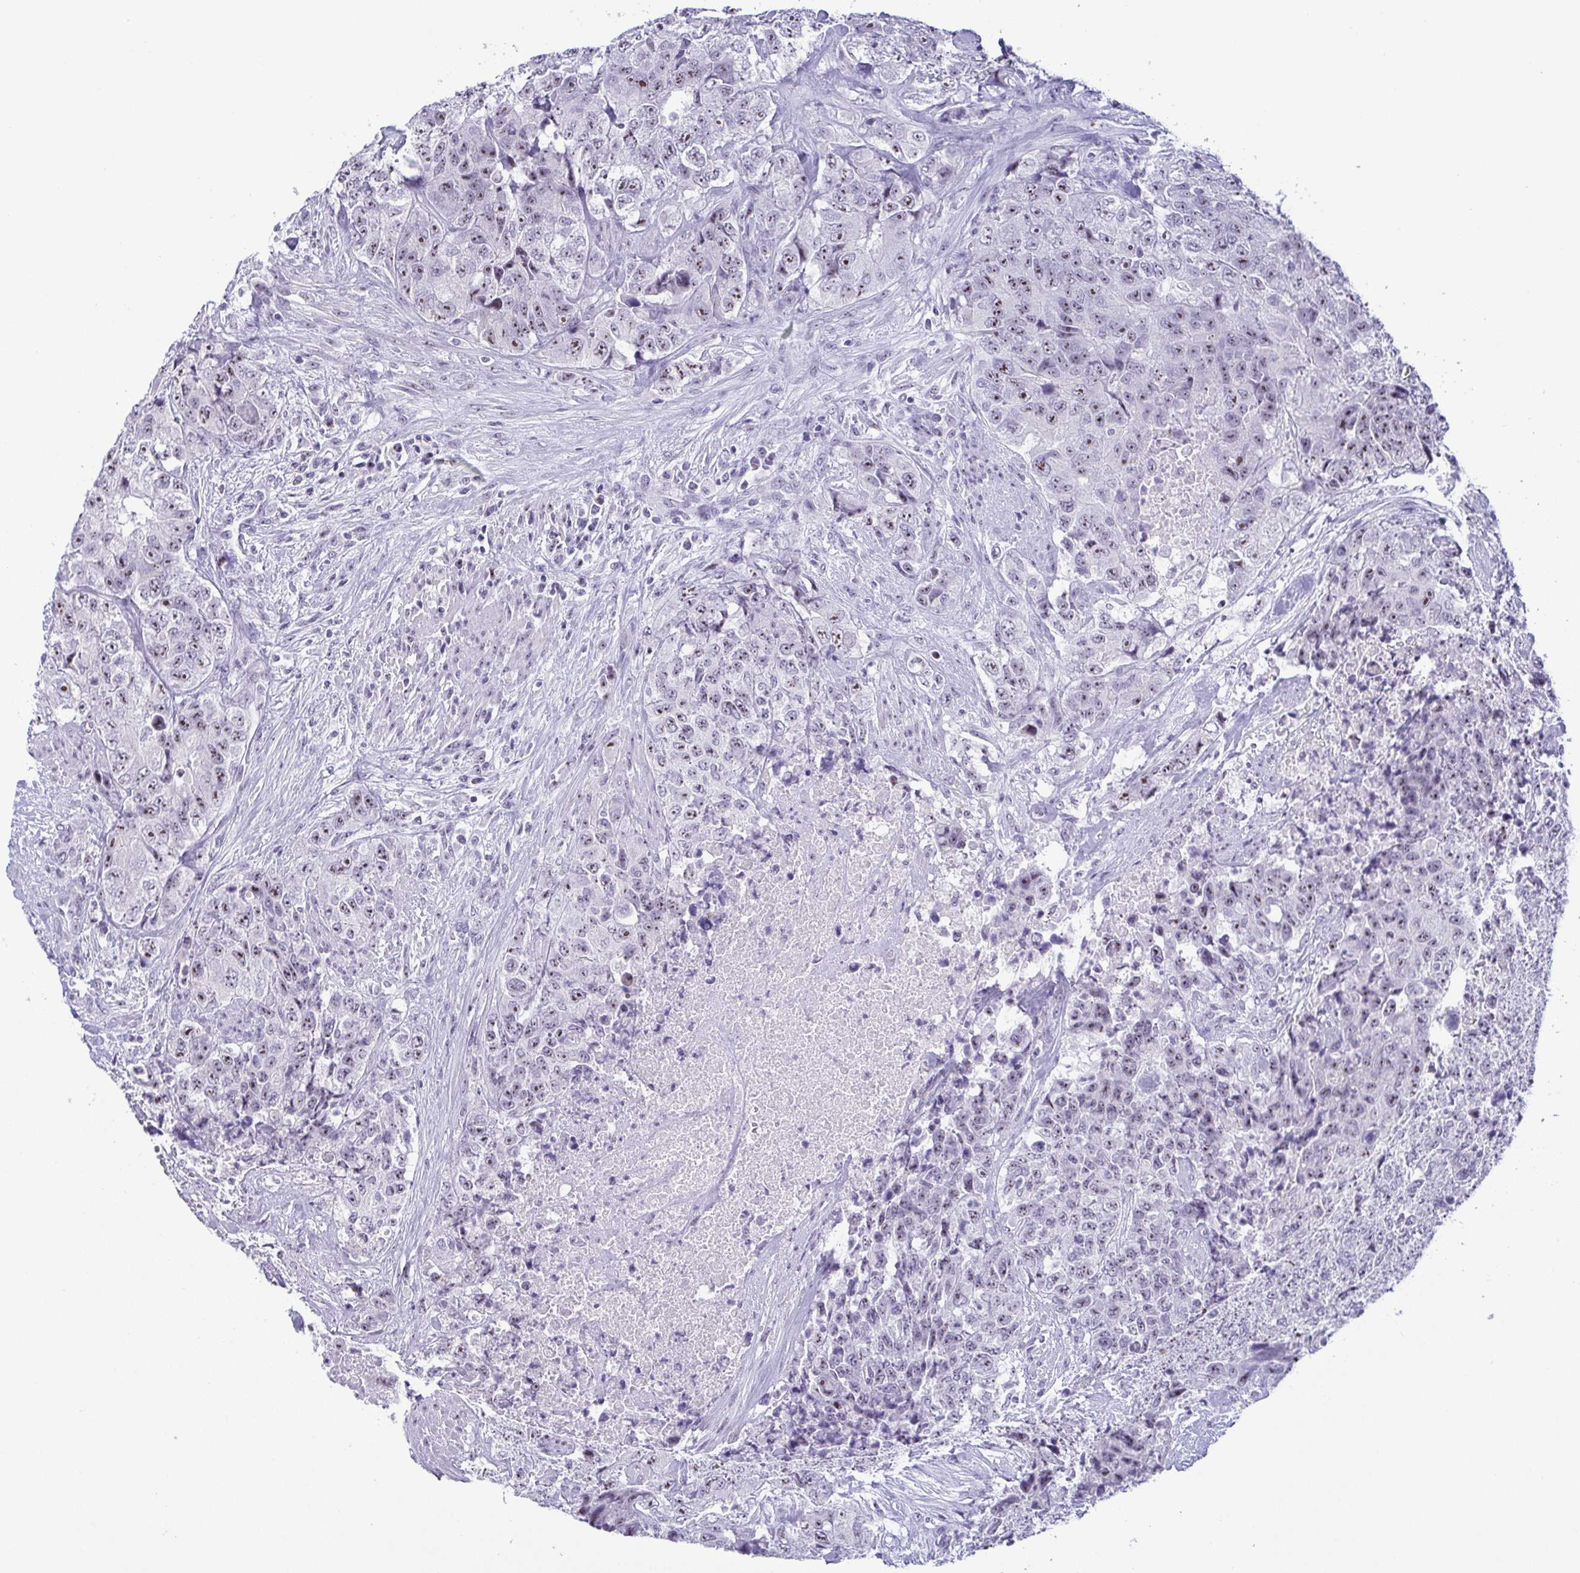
{"staining": {"intensity": "moderate", "quantity": "25%-75%", "location": "nuclear"}, "tissue": "urothelial cancer", "cell_type": "Tumor cells", "image_type": "cancer", "snomed": [{"axis": "morphology", "description": "Urothelial carcinoma, High grade"}, {"axis": "topography", "description": "Urinary bladder"}], "caption": "High-power microscopy captured an immunohistochemistry (IHC) micrograph of urothelial carcinoma (high-grade), revealing moderate nuclear staining in approximately 25%-75% of tumor cells.", "gene": "BZW1", "patient": {"sex": "female", "age": 78}}